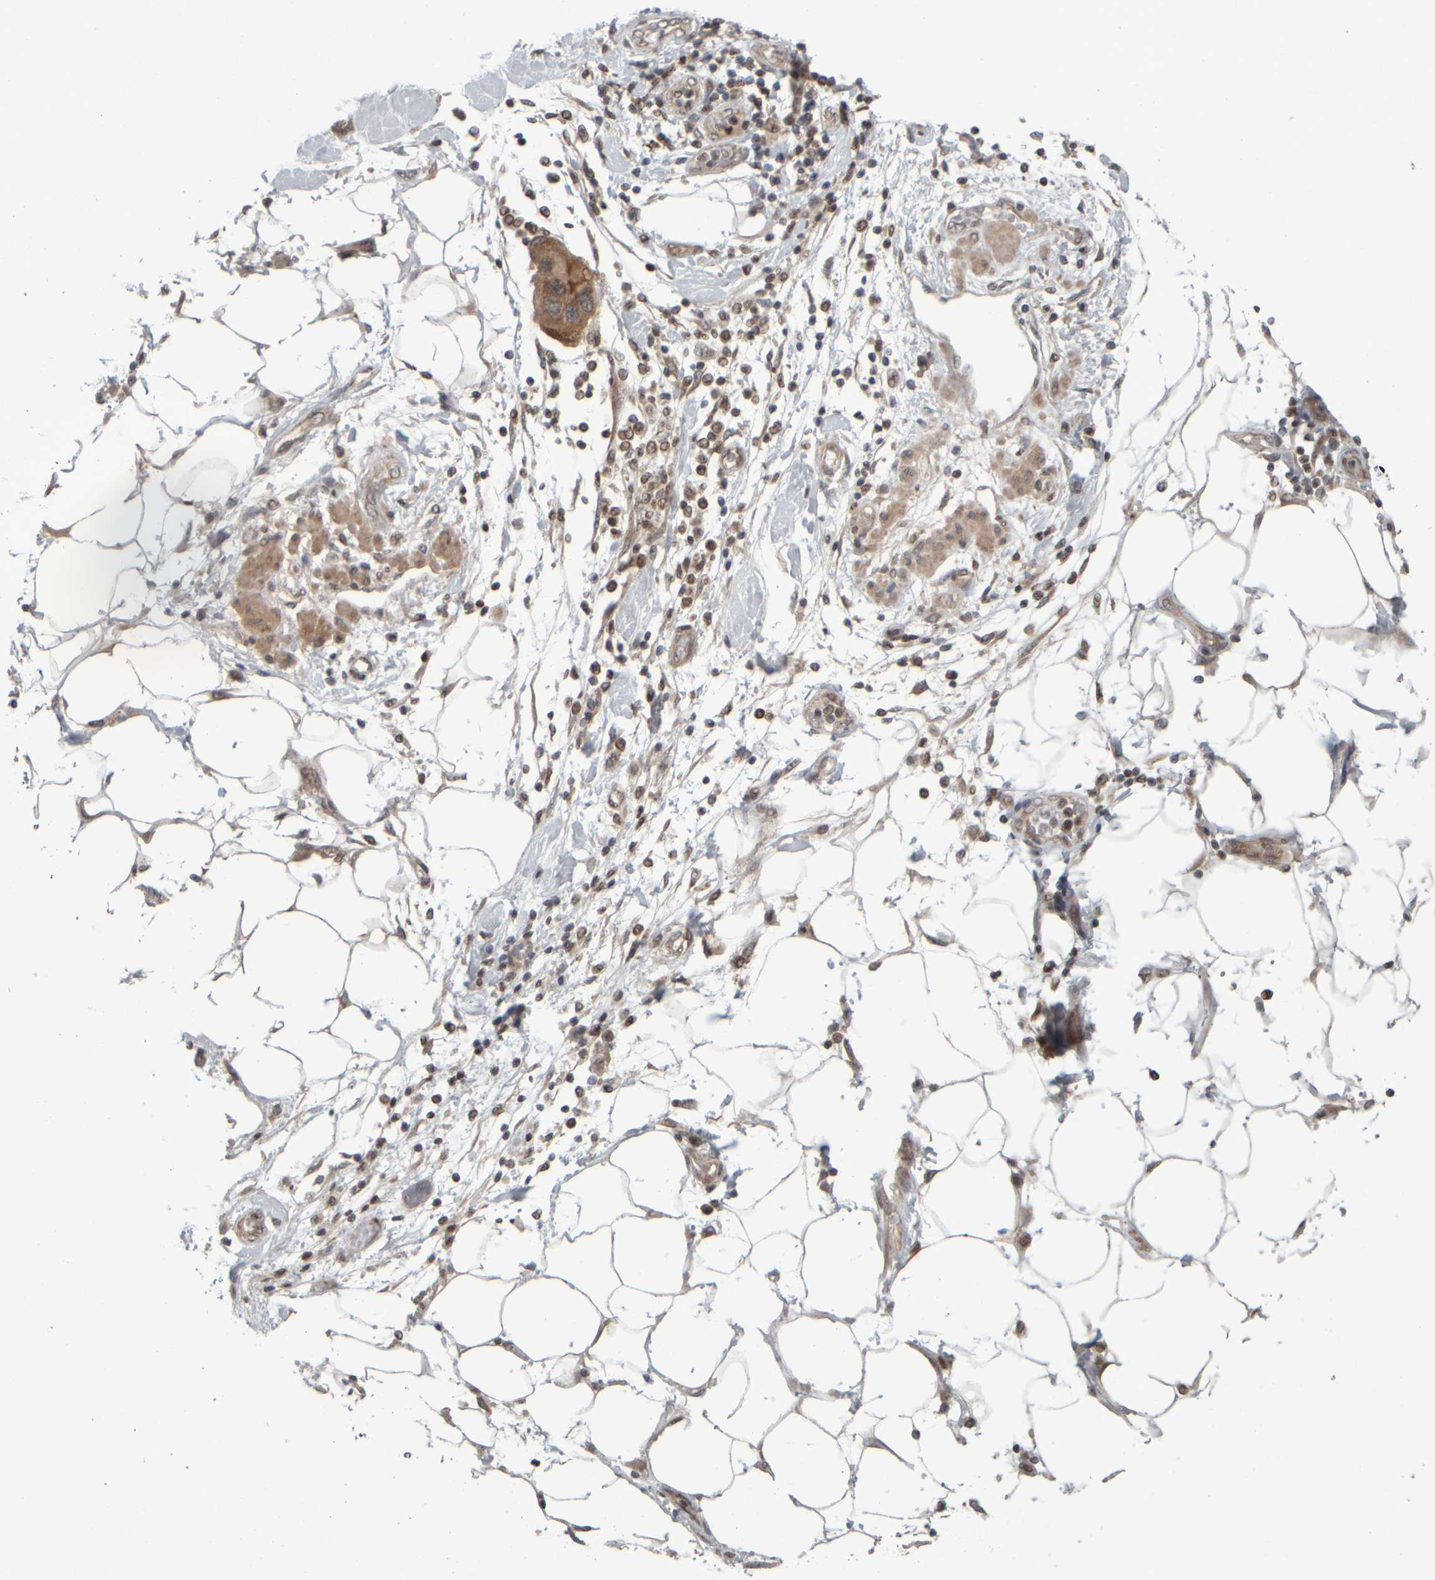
{"staining": {"intensity": "moderate", "quantity": ">75%", "location": "cytoplasmic/membranous"}, "tissue": "pancreatic cancer", "cell_type": "Tumor cells", "image_type": "cancer", "snomed": [{"axis": "morphology", "description": "Normal tissue, NOS"}, {"axis": "morphology", "description": "Adenocarcinoma, NOS"}, {"axis": "topography", "description": "Pancreas"}], "caption": "Protein staining by immunohistochemistry demonstrates moderate cytoplasmic/membranous positivity in about >75% of tumor cells in adenocarcinoma (pancreatic). The protein is shown in brown color, while the nuclei are stained blue.", "gene": "CWC27", "patient": {"sex": "female", "age": 71}}